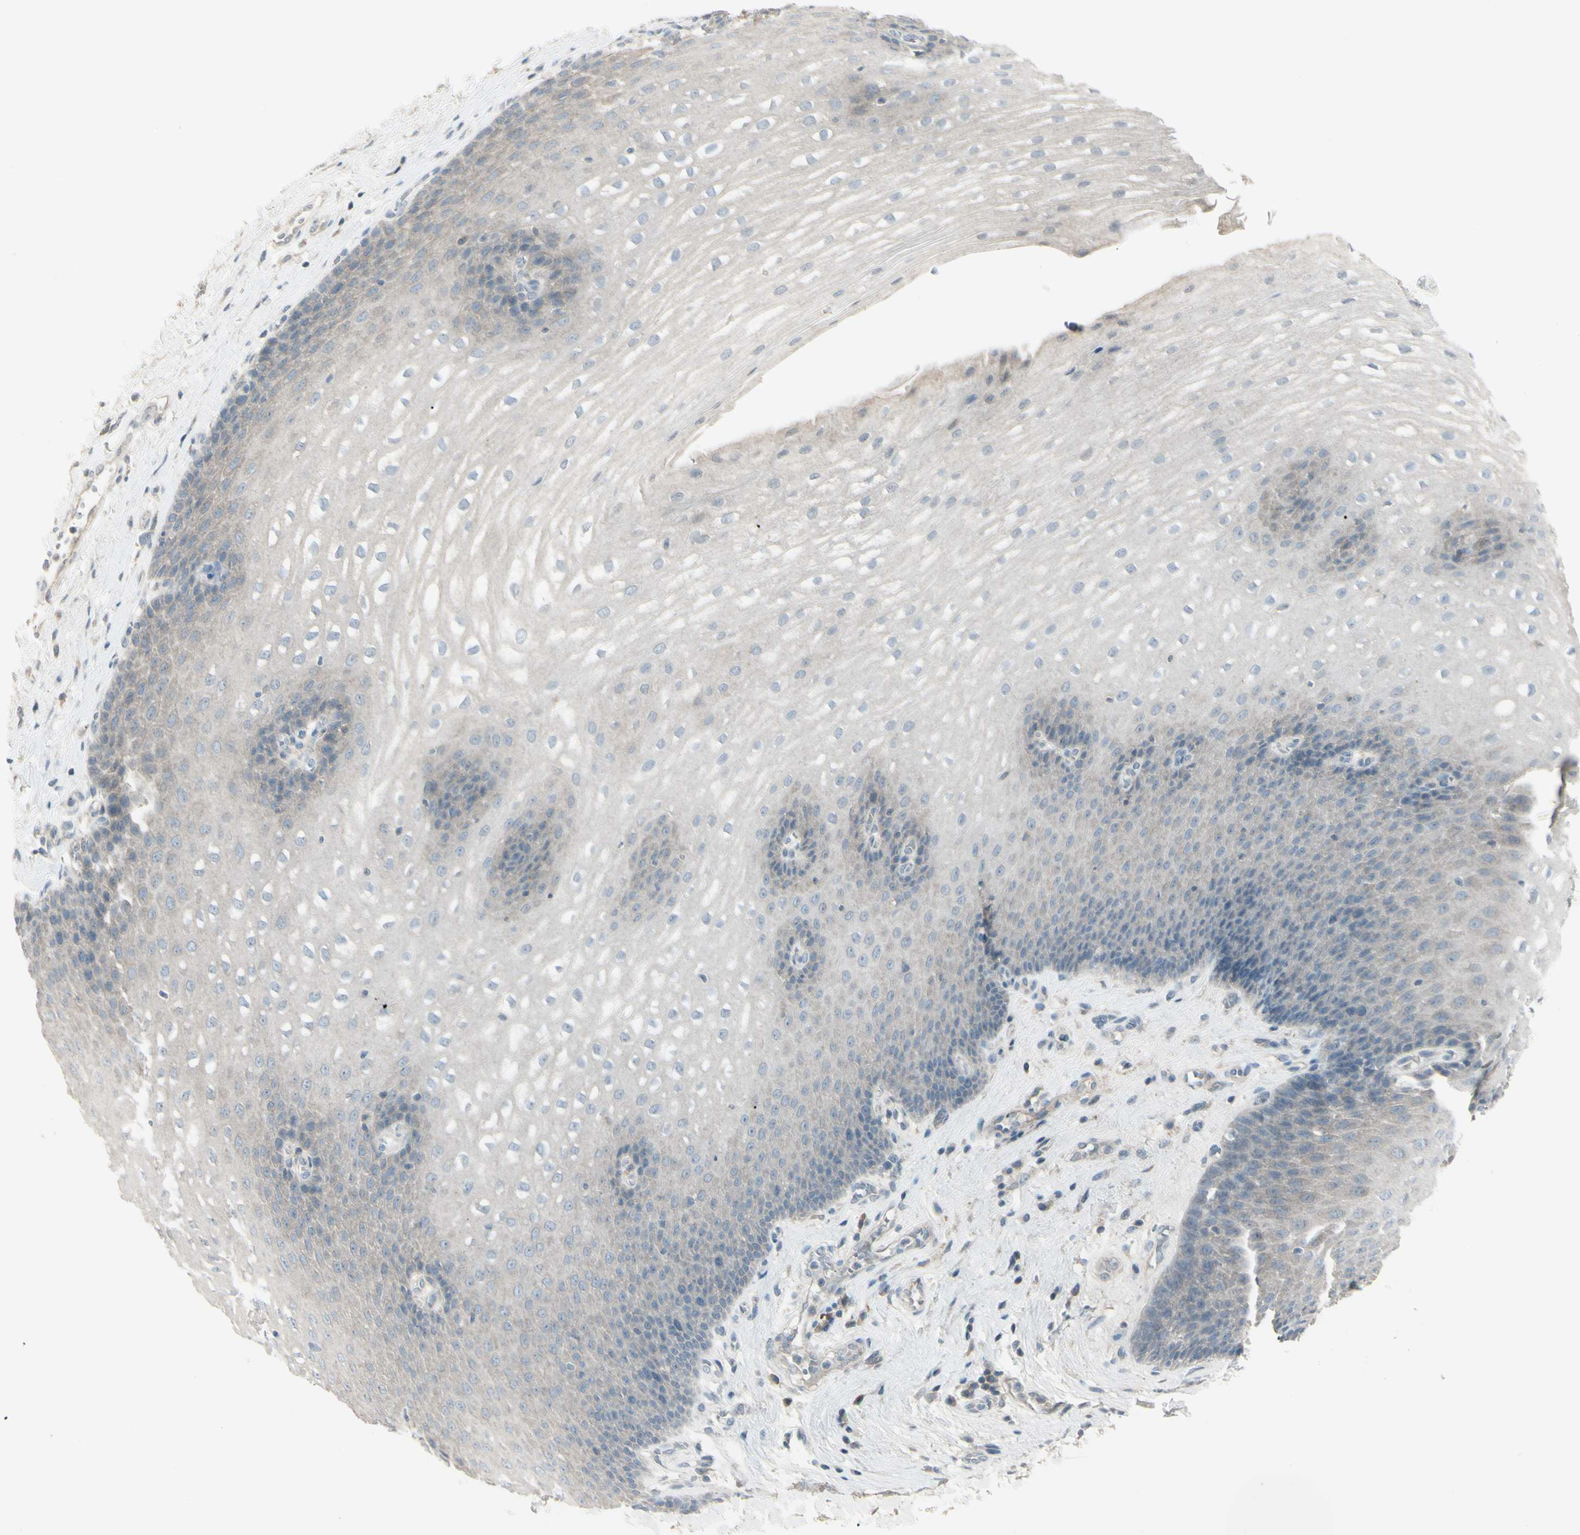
{"staining": {"intensity": "weak", "quantity": ">75%", "location": "cytoplasmic/membranous"}, "tissue": "esophagus", "cell_type": "Squamous epithelial cells", "image_type": "normal", "snomed": [{"axis": "morphology", "description": "Normal tissue, NOS"}, {"axis": "topography", "description": "Esophagus"}], "caption": "This histopathology image exhibits normal esophagus stained with IHC to label a protein in brown. The cytoplasmic/membranous of squamous epithelial cells show weak positivity for the protein. Nuclei are counter-stained blue.", "gene": "SH3GL2", "patient": {"sex": "male", "age": 48}}